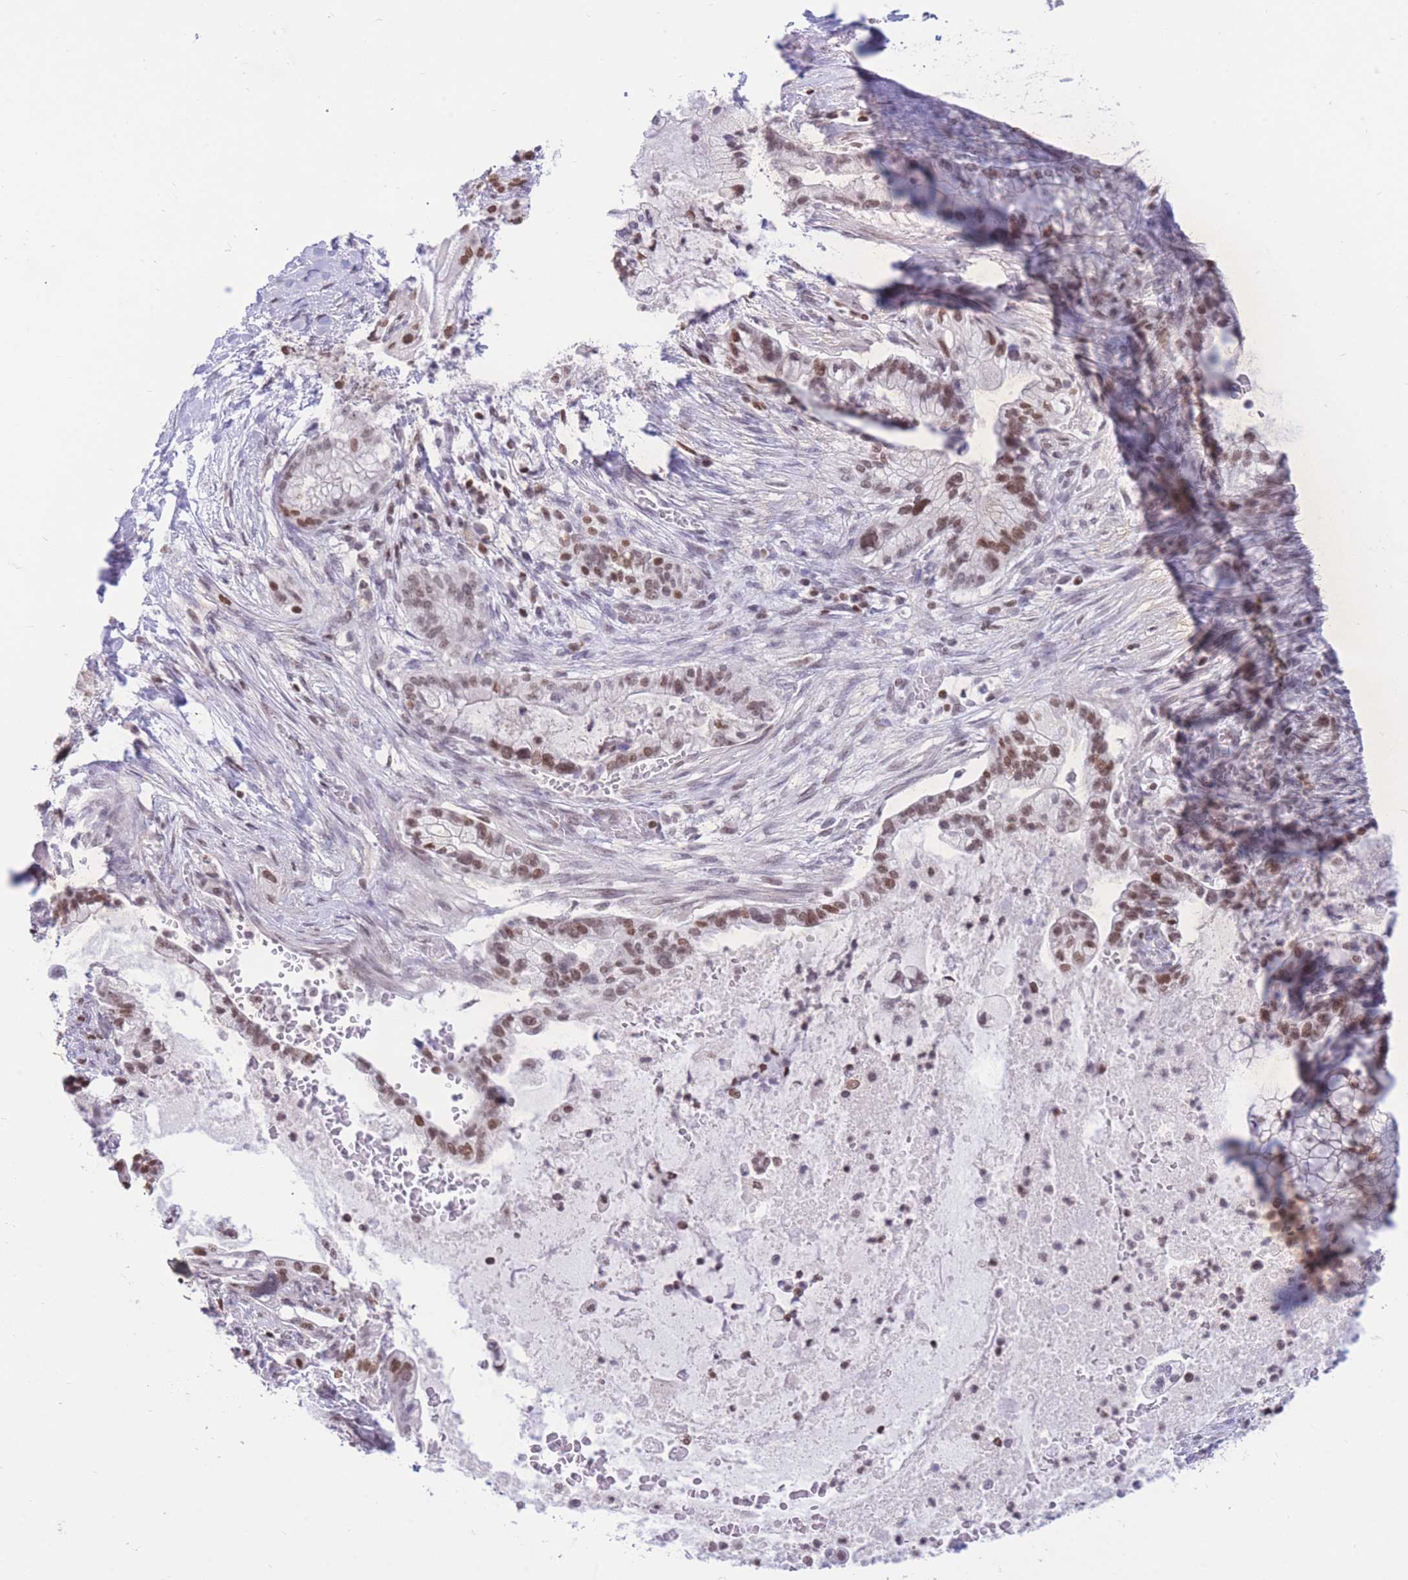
{"staining": {"intensity": "moderate", "quantity": ">75%", "location": "nuclear"}, "tissue": "pancreatic cancer", "cell_type": "Tumor cells", "image_type": "cancer", "snomed": [{"axis": "morphology", "description": "Adenocarcinoma, NOS"}, {"axis": "topography", "description": "Pancreas"}], "caption": "An immunohistochemistry (IHC) micrograph of neoplastic tissue is shown. Protein staining in brown labels moderate nuclear positivity in adenocarcinoma (pancreatic) within tumor cells.", "gene": "HMGN1", "patient": {"sex": "male", "age": 44}}